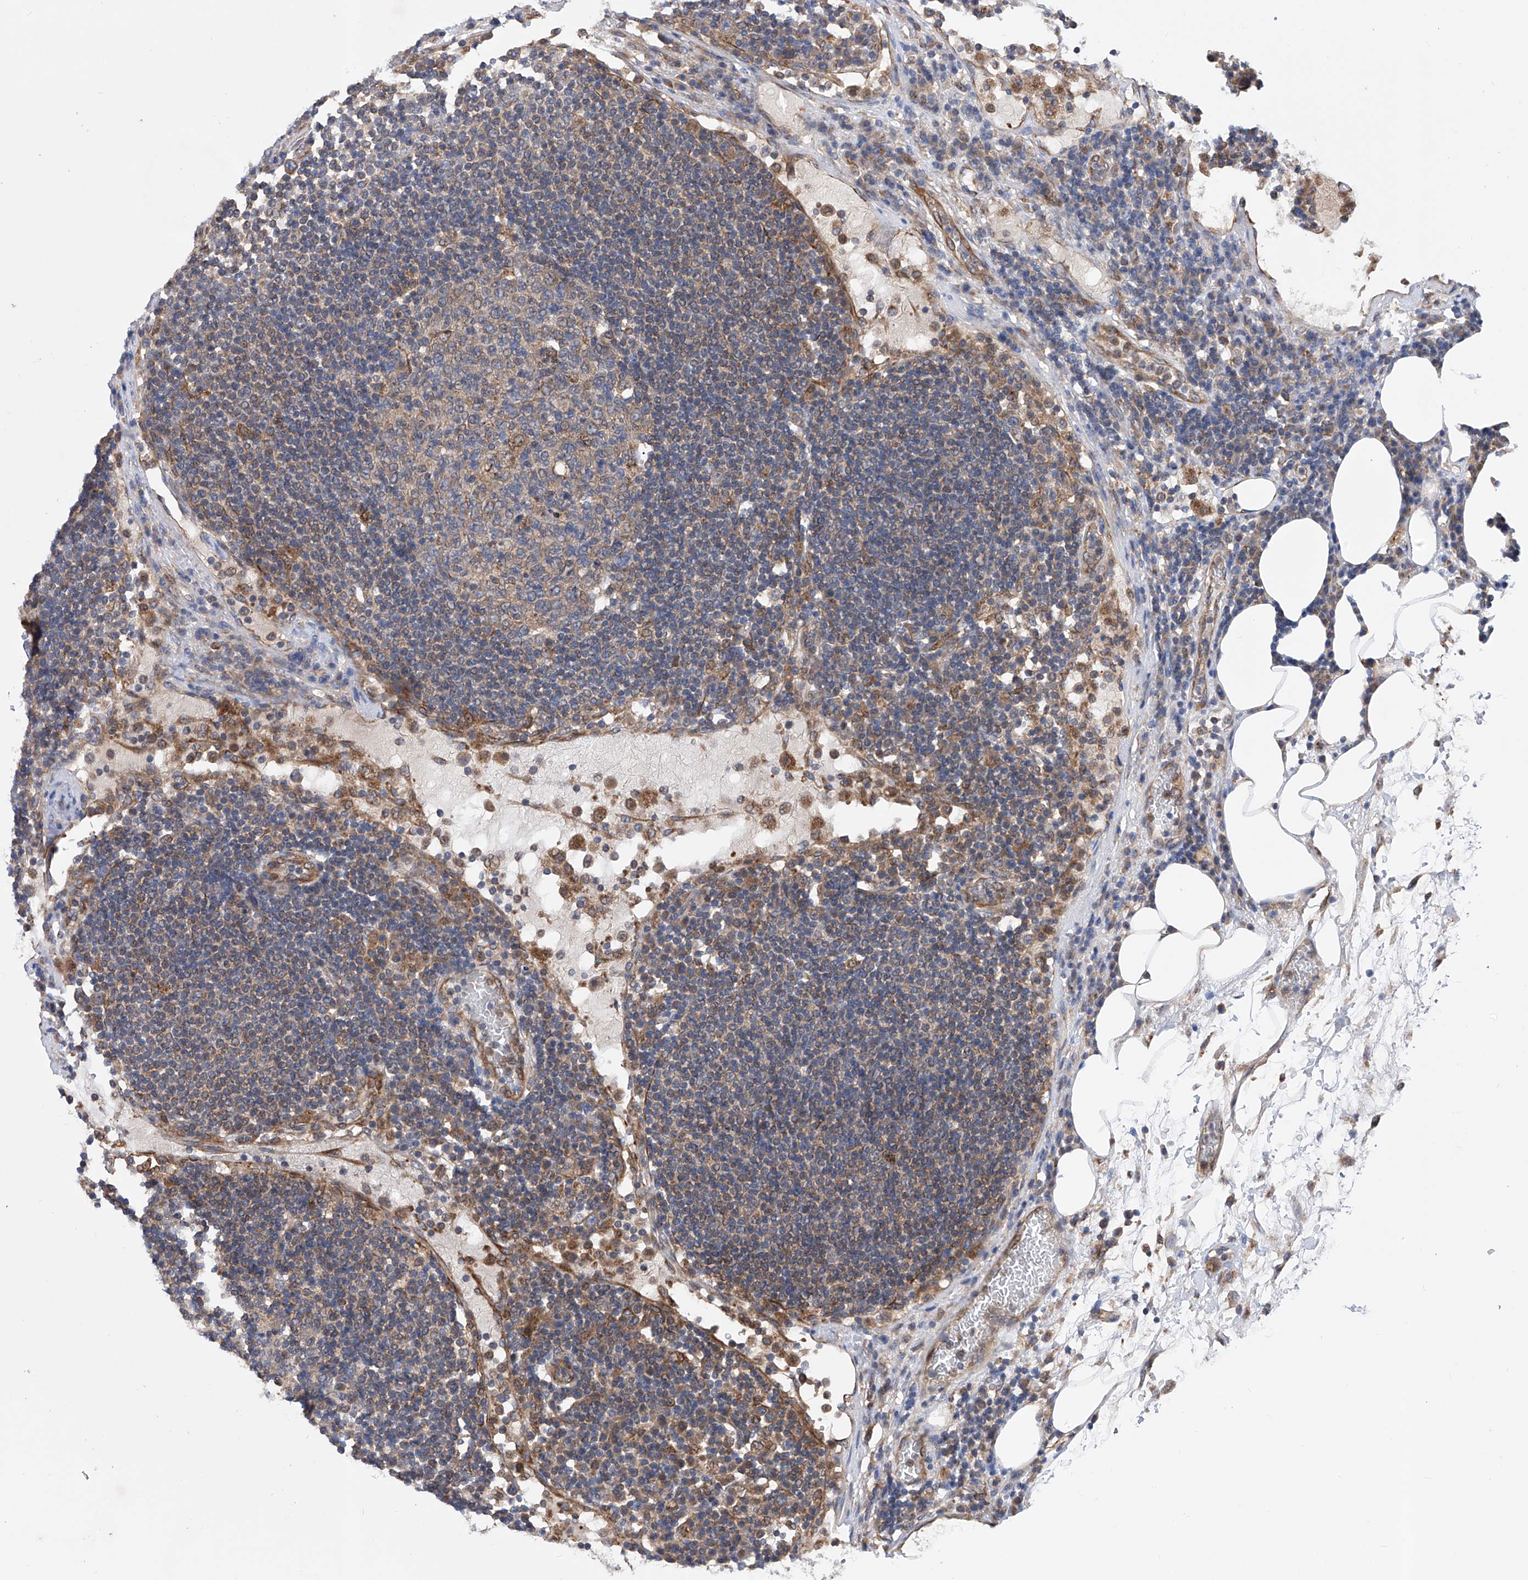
{"staining": {"intensity": "weak", "quantity": "25%-75%", "location": "cytoplasmic/membranous"}, "tissue": "lymph node", "cell_type": "Germinal center cells", "image_type": "normal", "snomed": [{"axis": "morphology", "description": "Normal tissue, NOS"}, {"axis": "topography", "description": "Lymph node"}], "caption": "An immunohistochemistry histopathology image of benign tissue is shown. Protein staining in brown highlights weak cytoplasmic/membranous positivity in lymph node within germinal center cells.", "gene": "SPATA20", "patient": {"sex": "female", "age": 53}}